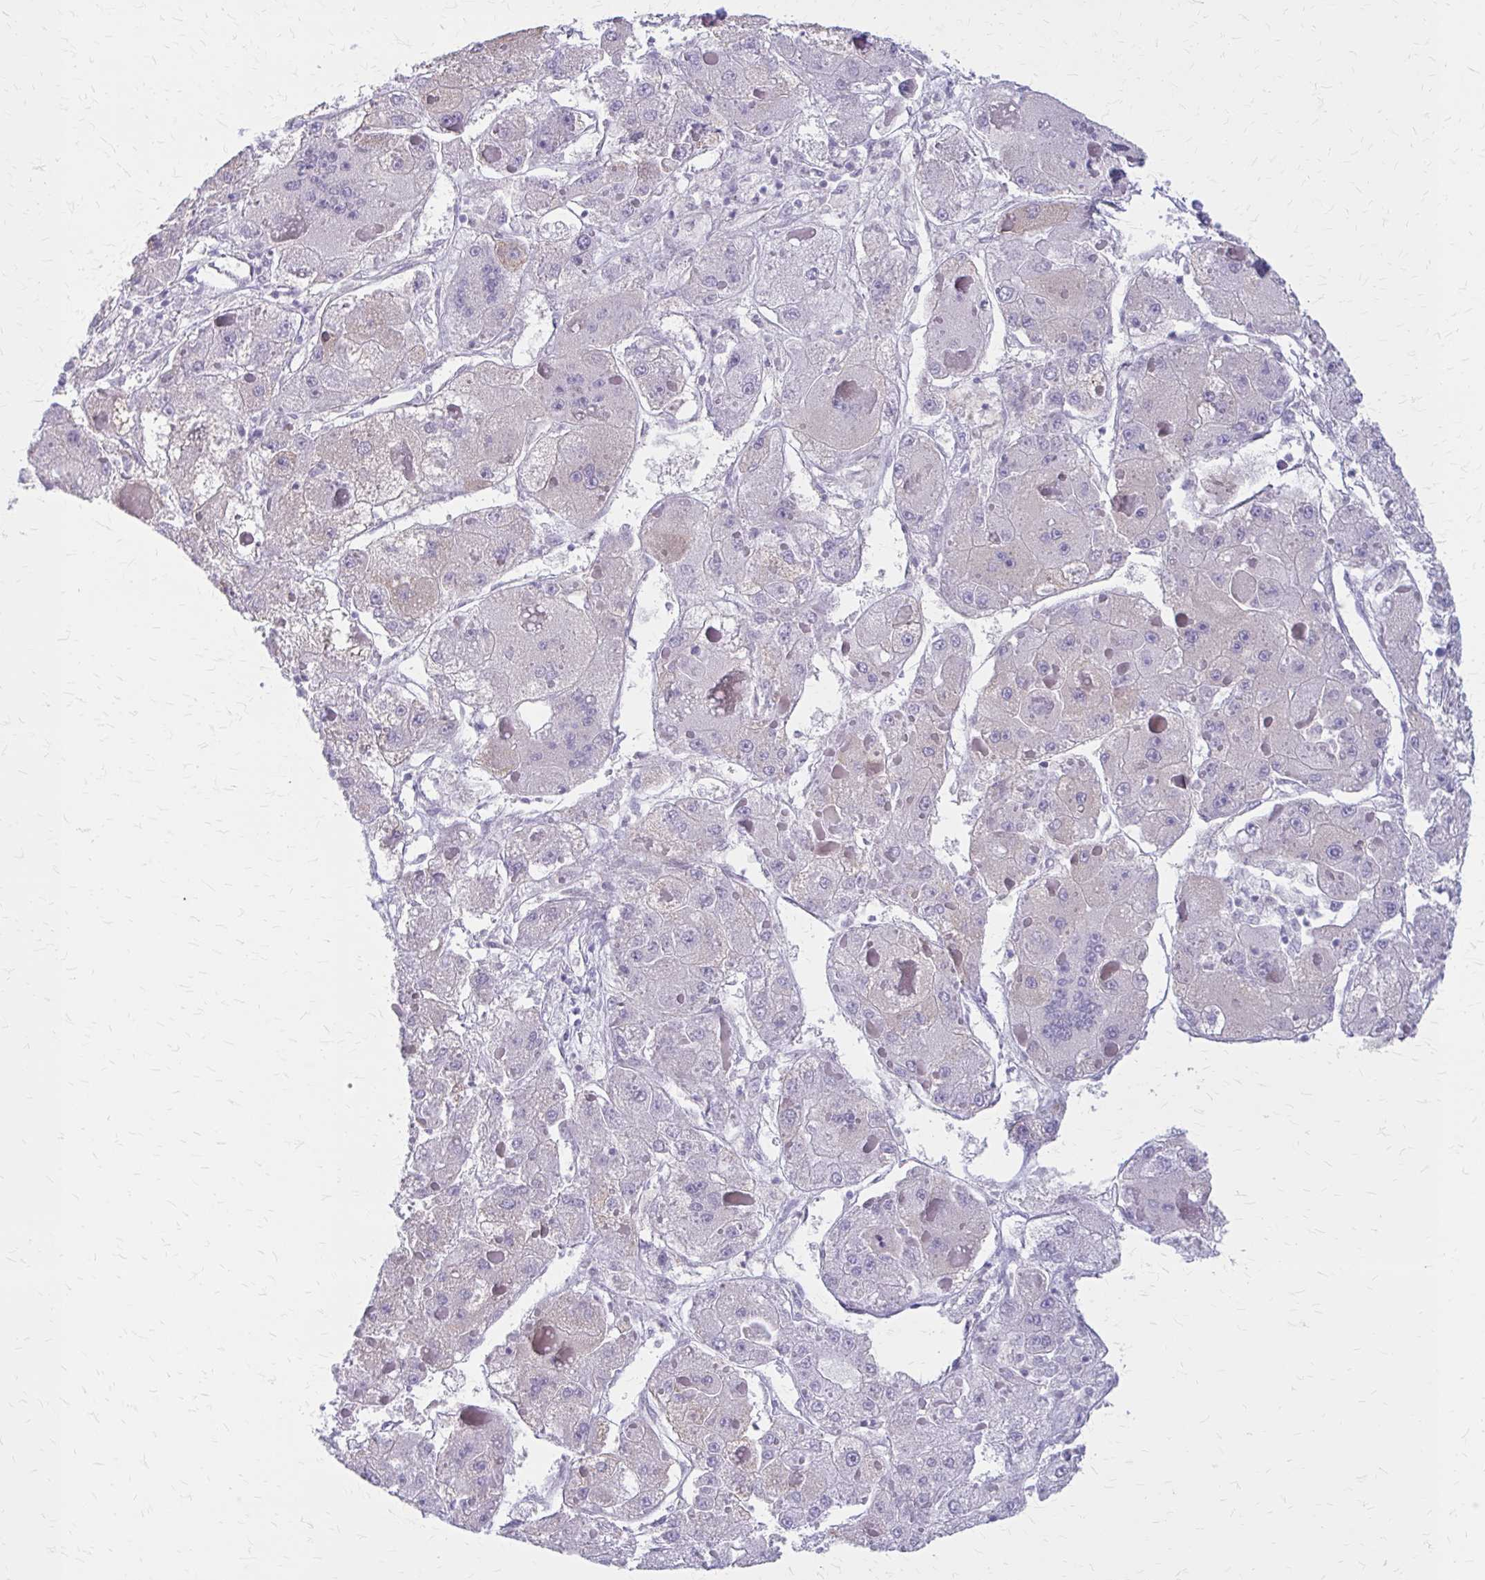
{"staining": {"intensity": "negative", "quantity": "none", "location": "none"}, "tissue": "liver cancer", "cell_type": "Tumor cells", "image_type": "cancer", "snomed": [{"axis": "morphology", "description": "Carcinoma, Hepatocellular, NOS"}, {"axis": "topography", "description": "Liver"}], "caption": "DAB (3,3'-diaminobenzidine) immunohistochemical staining of hepatocellular carcinoma (liver) displays no significant staining in tumor cells.", "gene": "CLIC2", "patient": {"sex": "female", "age": 73}}